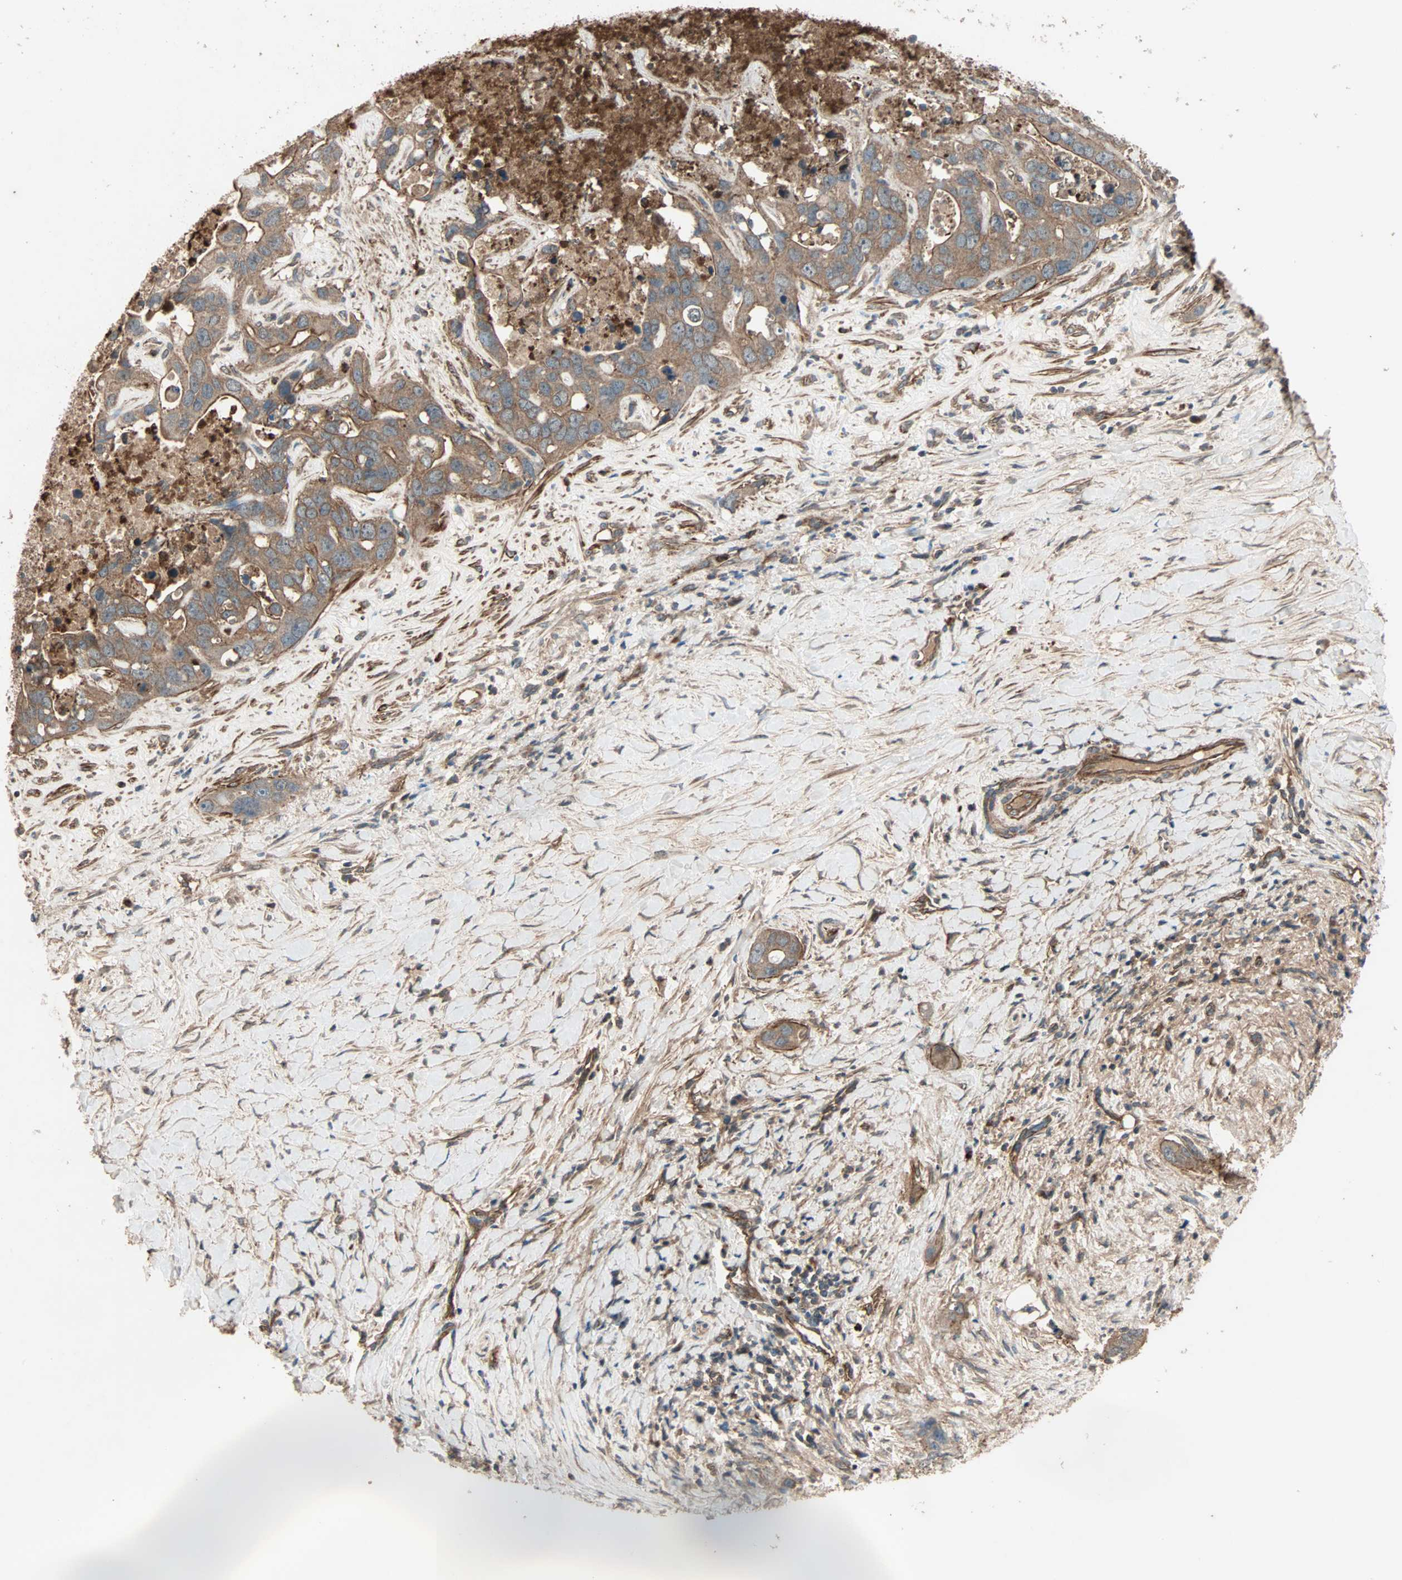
{"staining": {"intensity": "moderate", "quantity": ">75%", "location": "cytoplasmic/membranous"}, "tissue": "liver cancer", "cell_type": "Tumor cells", "image_type": "cancer", "snomed": [{"axis": "morphology", "description": "Cholangiocarcinoma"}, {"axis": "topography", "description": "Liver"}], "caption": "Moderate cytoplasmic/membranous protein positivity is seen in approximately >75% of tumor cells in cholangiocarcinoma (liver).", "gene": "GCK", "patient": {"sex": "female", "age": 65}}